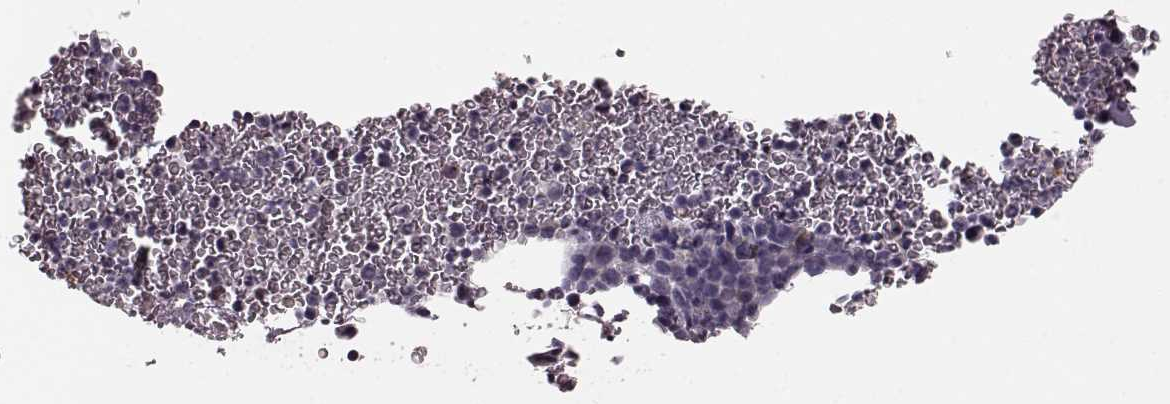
{"staining": {"intensity": "moderate", "quantity": "<25%", "location": "cytoplasmic/membranous"}, "tissue": "bone marrow", "cell_type": "Hematopoietic cells", "image_type": "normal", "snomed": [{"axis": "morphology", "description": "Normal tissue, NOS"}, {"axis": "topography", "description": "Bone marrow"}], "caption": "Approximately <25% of hematopoietic cells in normal human bone marrow reveal moderate cytoplasmic/membranous protein positivity as visualized by brown immunohistochemical staining.", "gene": "CD28", "patient": {"sex": "female", "age": 56}}